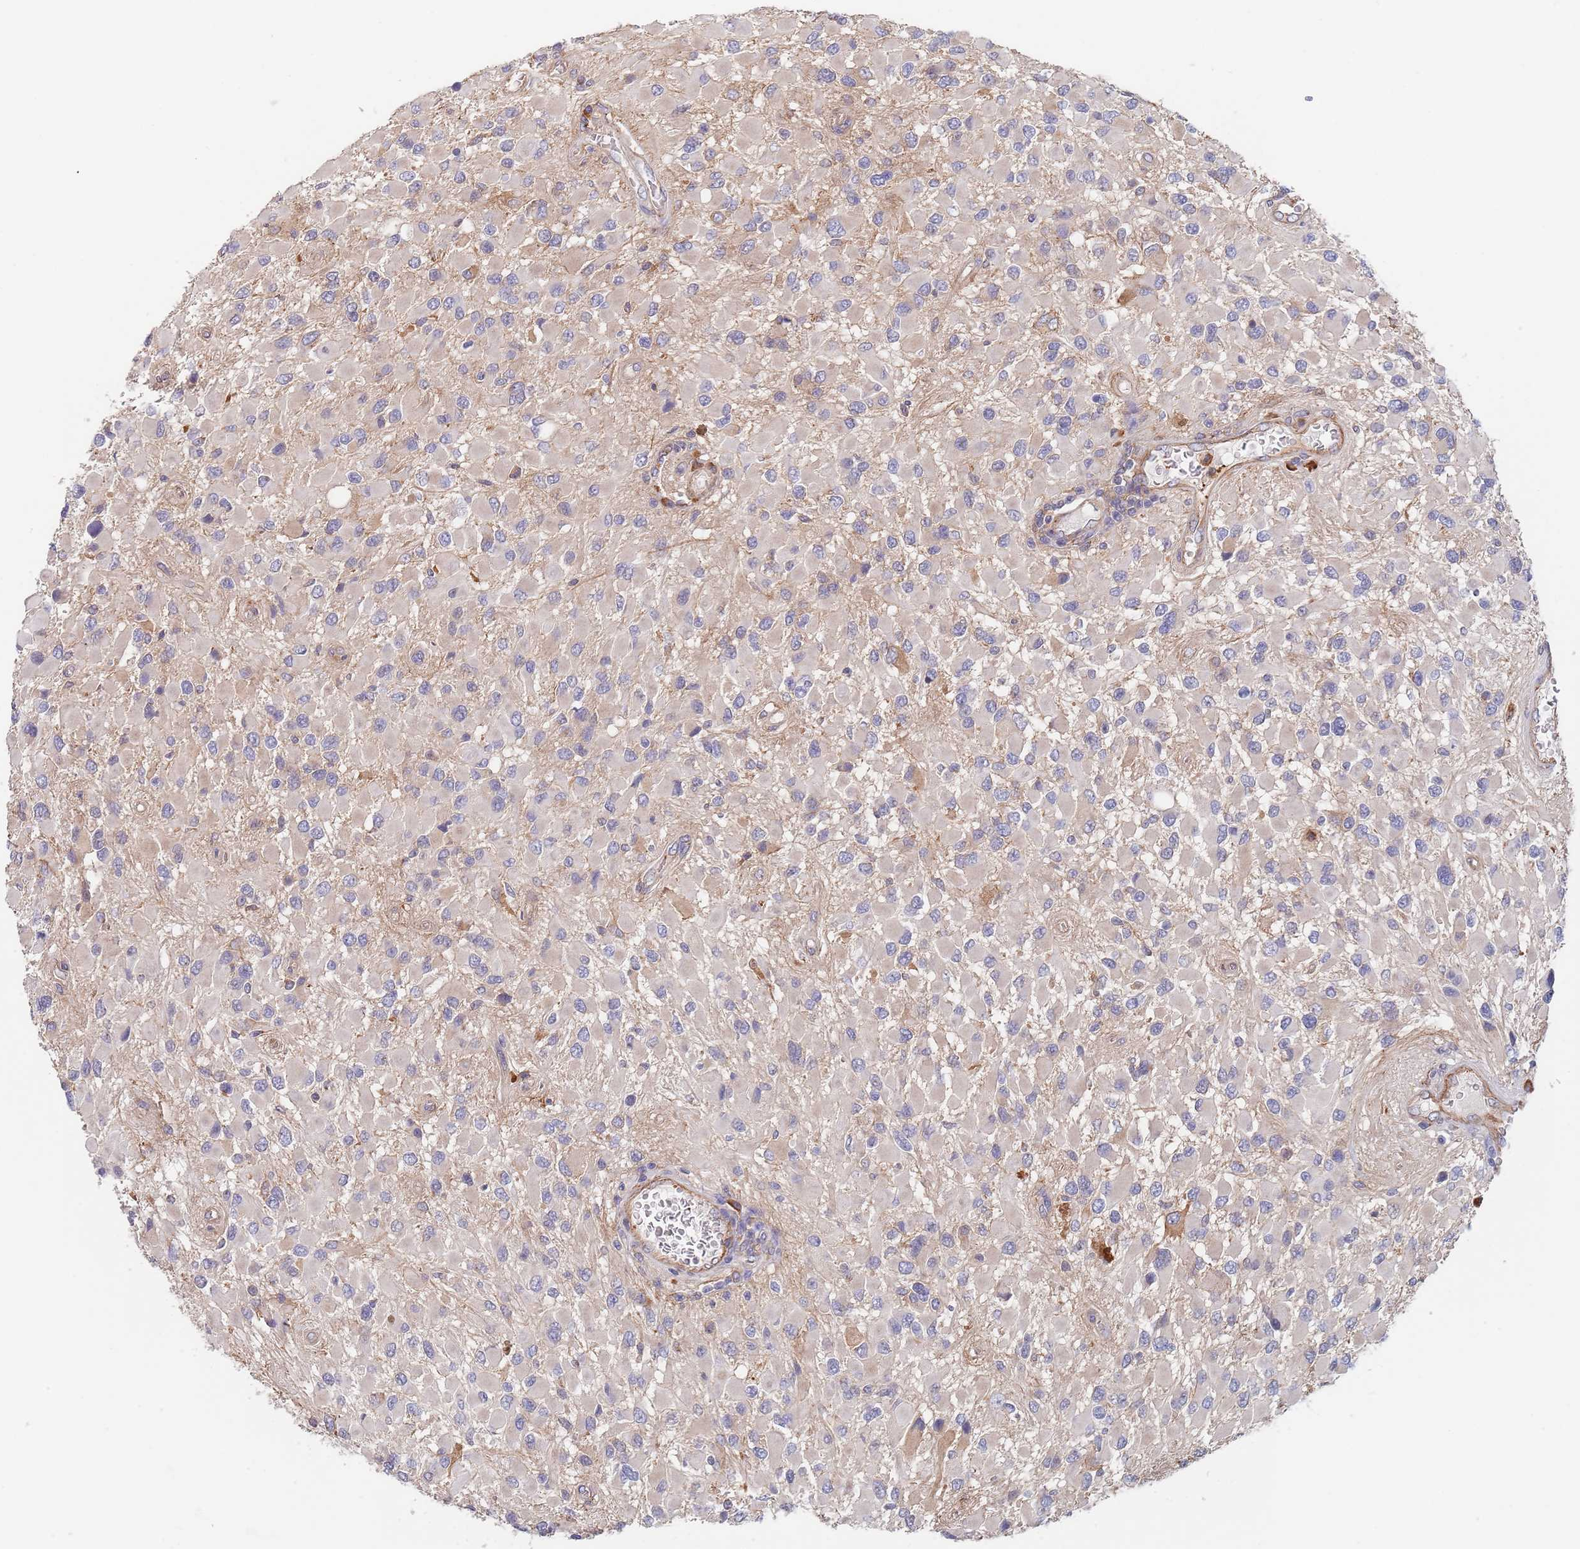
{"staining": {"intensity": "negative", "quantity": "none", "location": "none"}, "tissue": "glioma", "cell_type": "Tumor cells", "image_type": "cancer", "snomed": [{"axis": "morphology", "description": "Glioma, malignant, High grade"}, {"axis": "topography", "description": "Brain"}], "caption": "Human malignant high-grade glioma stained for a protein using immunohistochemistry displays no staining in tumor cells.", "gene": "DCUN1D3", "patient": {"sex": "male", "age": 53}}